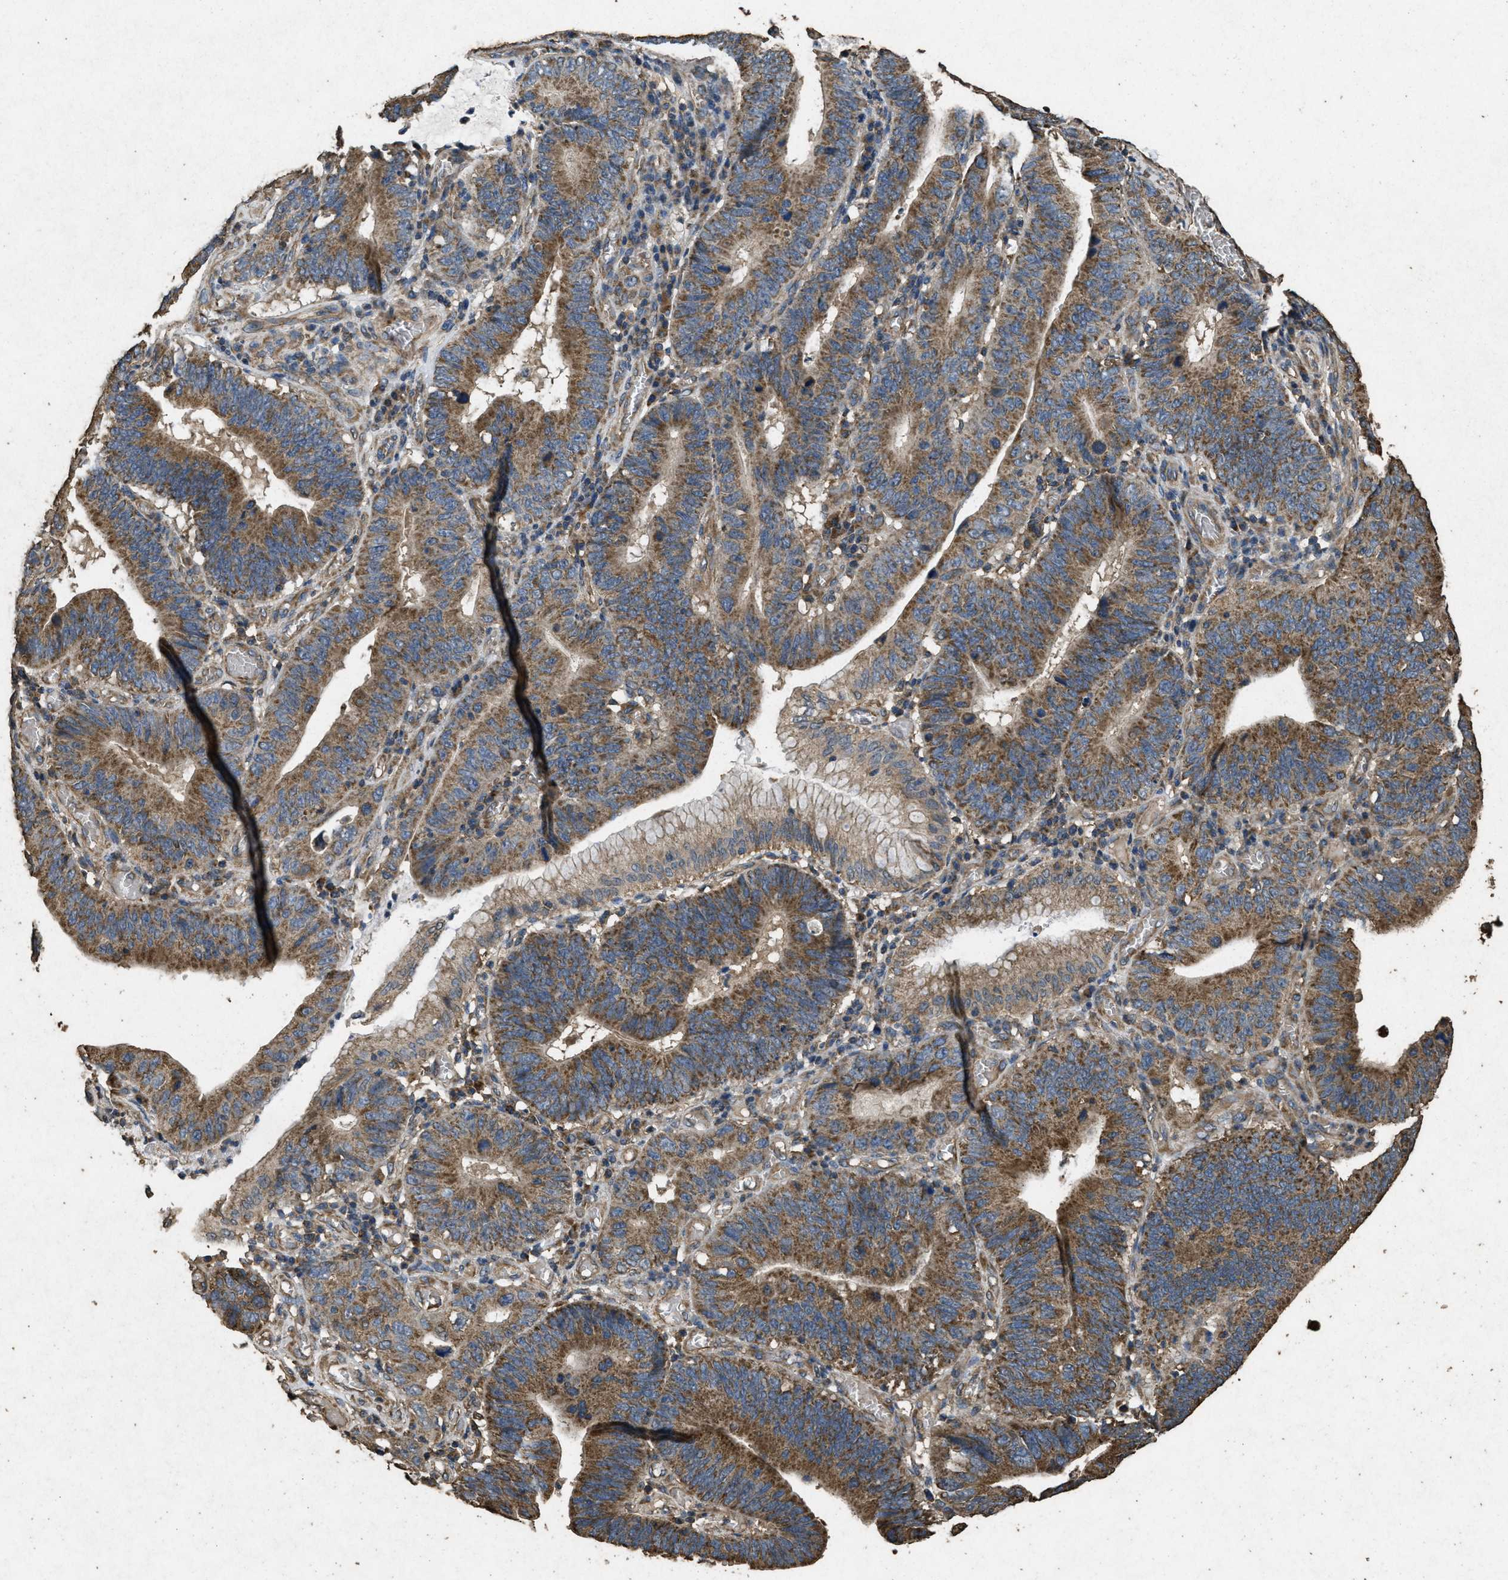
{"staining": {"intensity": "moderate", "quantity": ">75%", "location": "cytoplasmic/membranous"}, "tissue": "stomach cancer", "cell_type": "Tumor cells", "image_type": "cancer", "snomed": [{"axis": "morphology", "description": "Adenocarcinoma, NOS"}, {"axis": "topography", "description": "Stomach"}, {"axis": "topography", "description": "Gastric cardia"}], "caption": "High-power microscopy captured an immunohistochemistry (IHC) micrograph of stomach adenocarcinoma, revealing moderate cytoplasmic/membranous staining in about >75% of tumor cells. (Stains: DAB (3,3'-diaminobenzidine) in brown, nuclei in blue, Microscopy: brightfield microscopy at high magnification).", "gene": "CYRIA", "patient": {"sex": "male", "age": 59}}